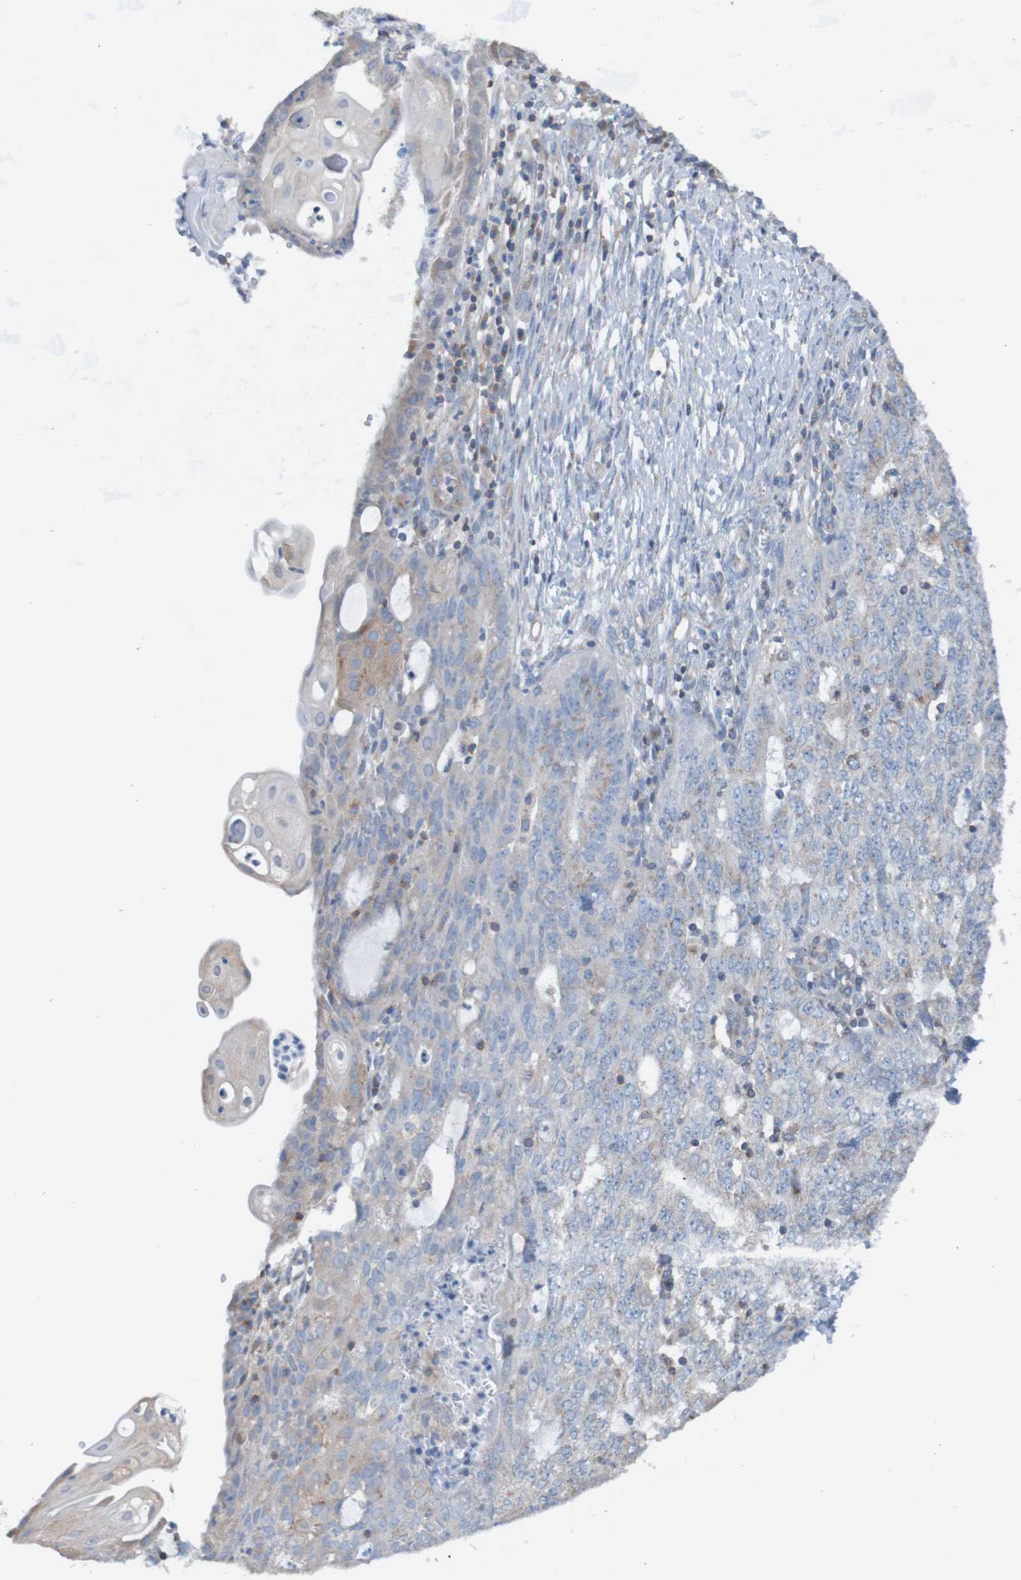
{"staining": {"intensity": "moderate", "quantity": "25%-75%", "location": "cytoplasmic/membranous"}, "tissue": "endometrial cancer", "cell_type": "Tumor cells", "image_type": "cancer", "snomed": [{"axis": "morphology", "description": "Adenocarcinoma, NOS"}, {"axis": "topography", "description": "Endometrium"}], "caption": "Approximately 25%-75% of tumor cells in adenocarcinoma (endometrial) demonstrate moderate cytoplasmic/membranous protein positivity as visualized by brown immunohistochemical staining.", "gene": "MINAR1", "patient": {"sex": "female", "age": 32}}